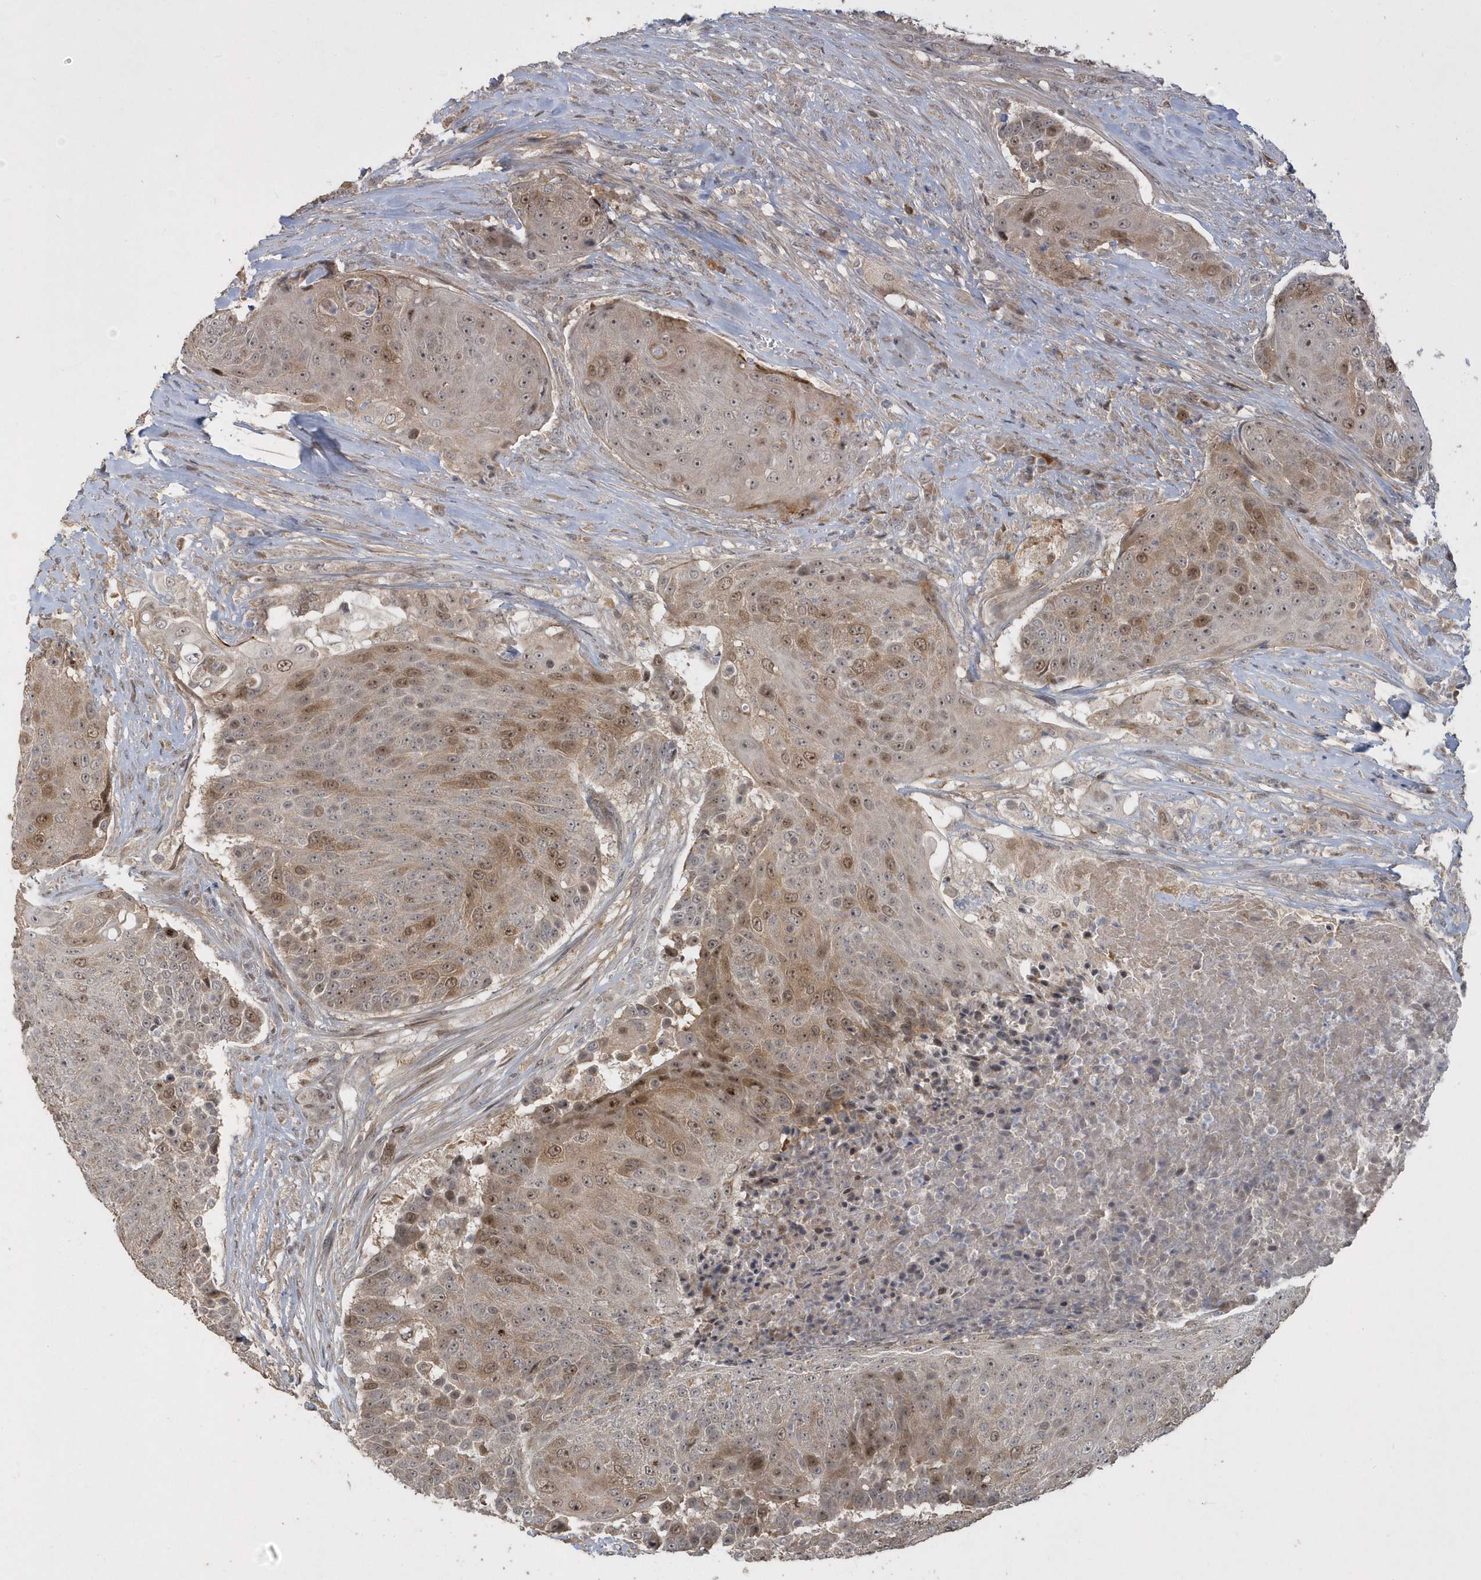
{"staining": {"intensity": "moderate", "quantity": ">75%", "location": "cytoplasmic/membranous,nuclear"}, "tissue": "urothelial cancer", "cell_type": "Tumor cells", "image_type": "cancer", "snomed": [{"axis": "morphology", "description": "Urothelial carcinoma, High grade"}, {"axis": "topography", "description": "Urinary bladder"}], "caption": "A medium amount of moderate cytoplasmic/membranous and nuclear expression is appreciated in about >75% of tumor cells in urothelial cancer tissue.", "gene": "TRAIP", "patient": {"sex": "female", "age": 63}}